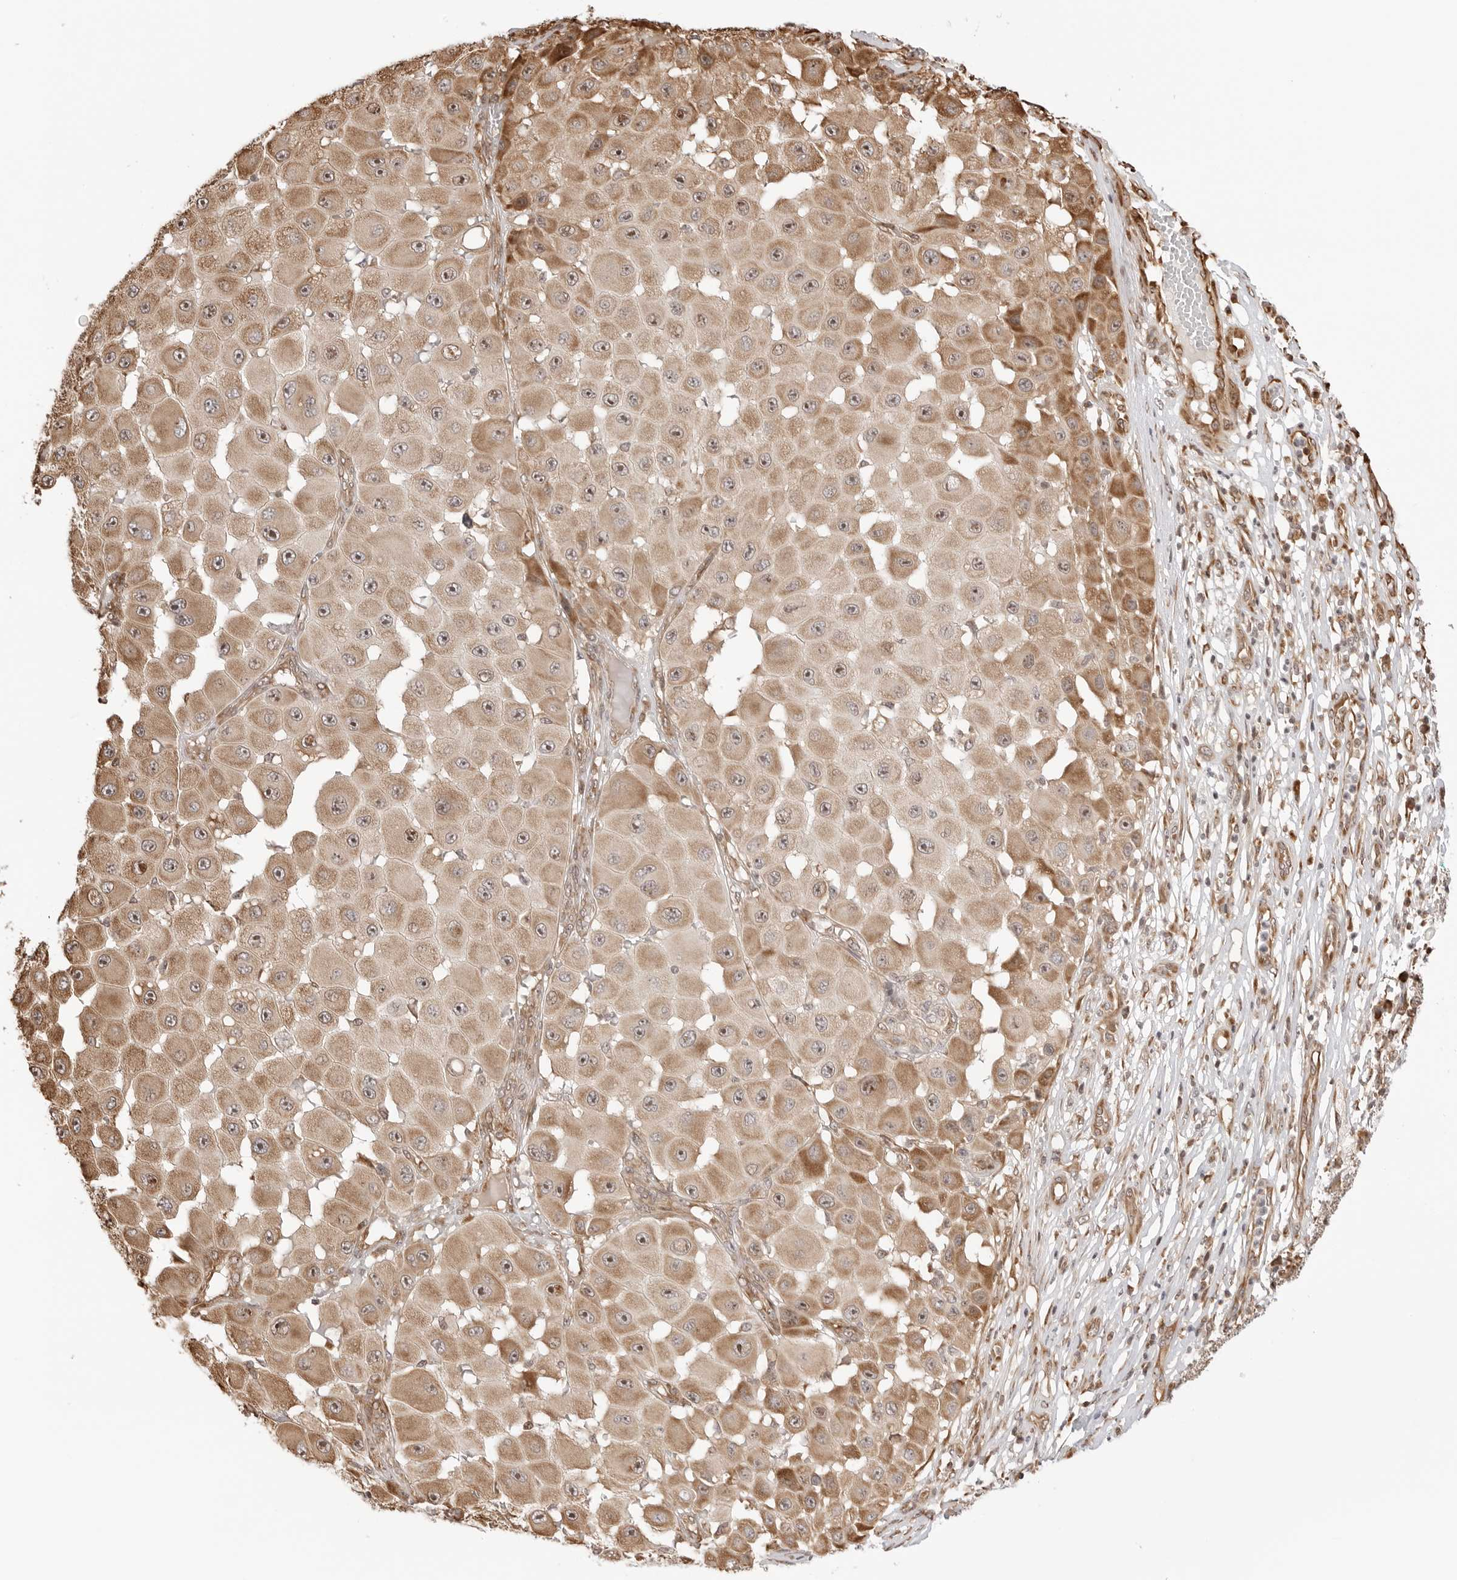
{"staining": {"intensity": "moderate", "quantity": ">75%", "location": "cytoplasmic/membranous,nuclear"}, "tissue": "melanoma", "cell_type": "Tumor cells", "image_type": "cancer", "snomed": [{"axis": "morphology", "description": "Malignant melanoma, NOS"}, {"axis": "topography", "description": "Skin"}], "caption": "Melanoma stained for a protein (brown) exhibits moderate cytoplasmic/membranous and nuclear positive staining in approximately >75% of tumor cells.", "gene": "FKBP14", "patient": {"sex": "female", "age": 81}}